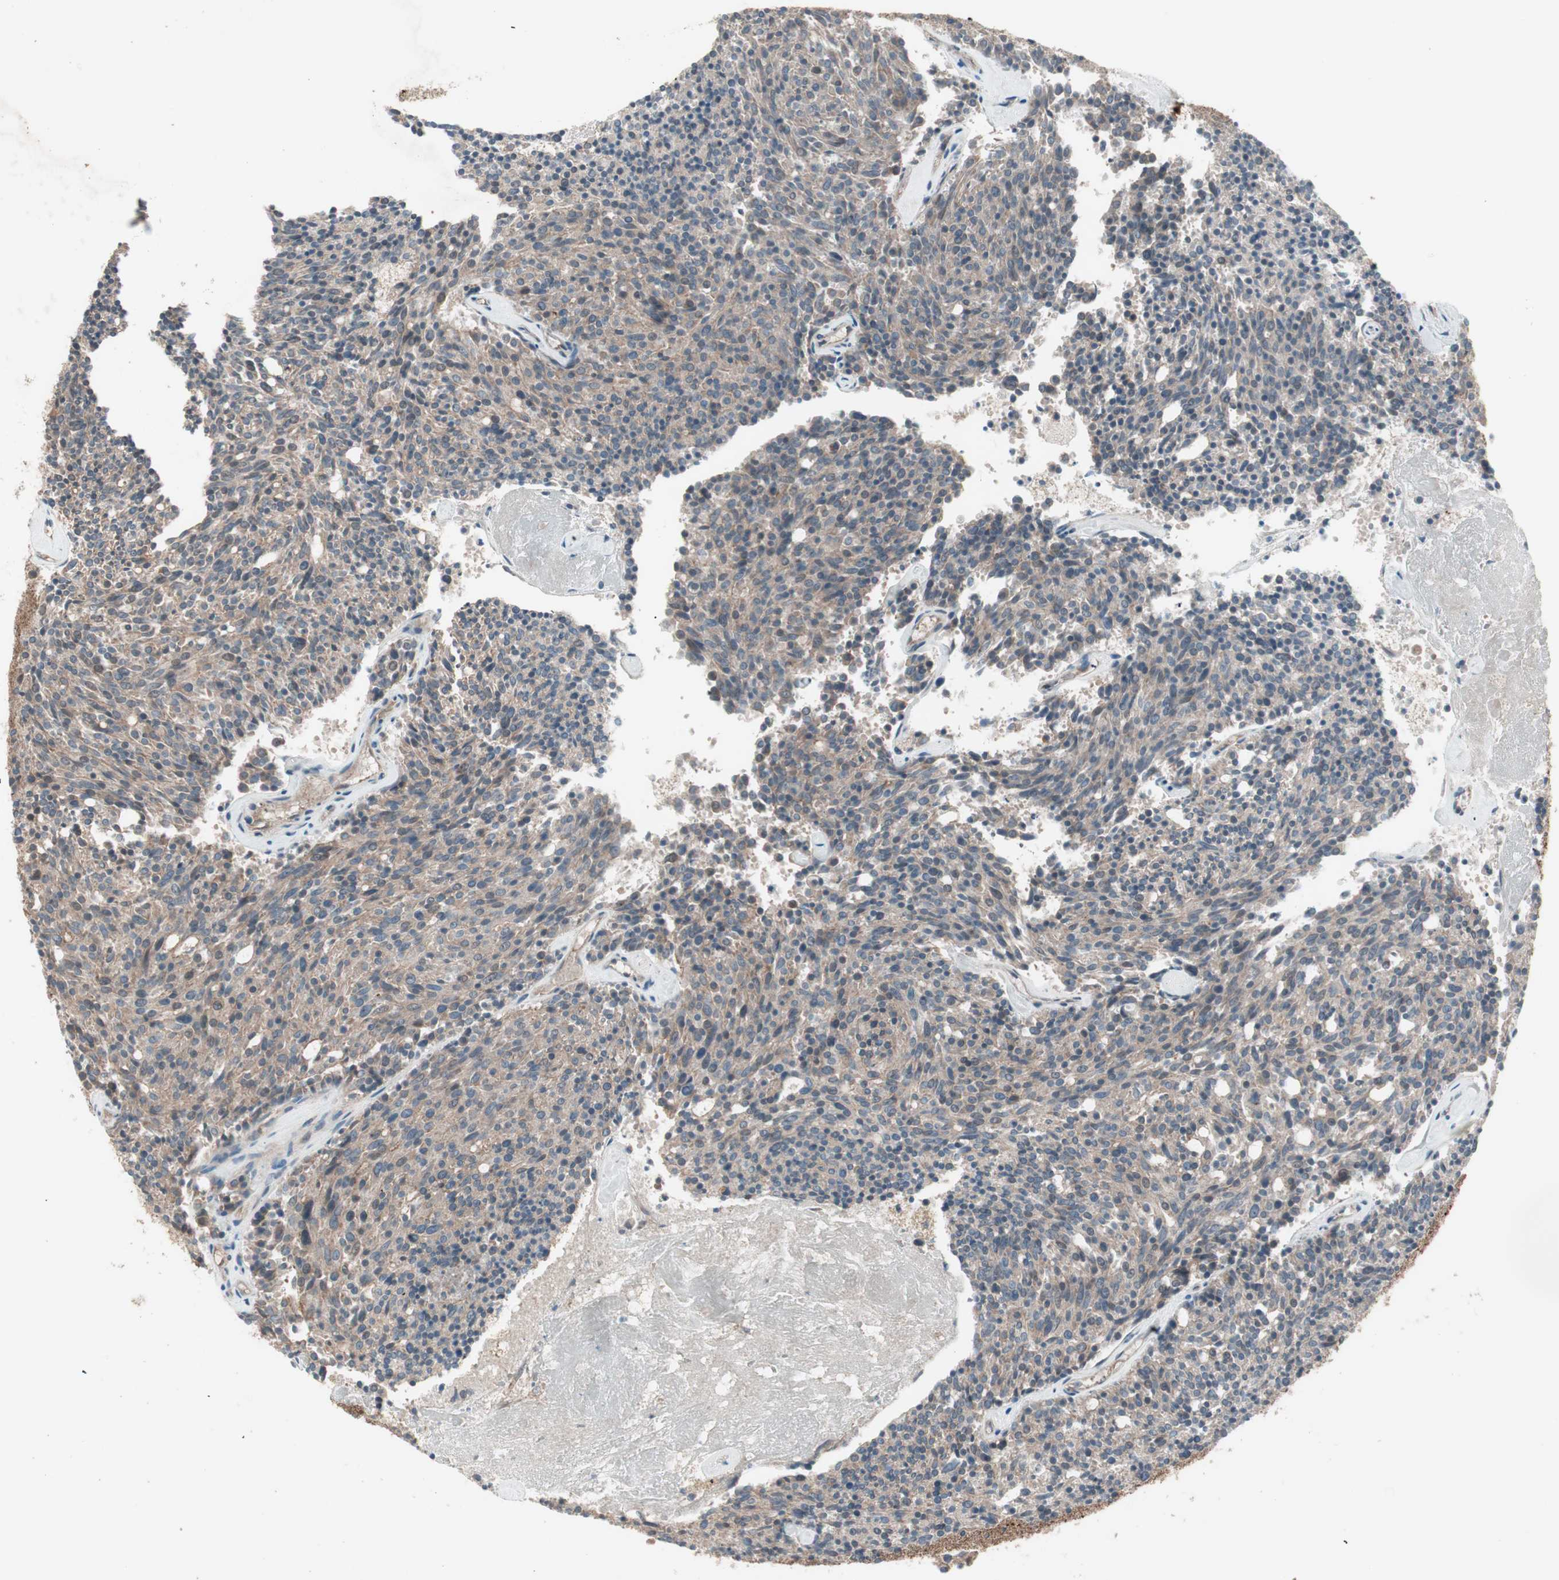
{"staining": {"intensity": "moderate", "quantity": ">75%", "location": "cytoplasmic/membranous"}, "tissue": "carcinoid", "cell_type": "Tumor cells", "image_type": "cancer", "snomed": [{"axis": "morphology", "description": "Carcinoid, malignant, NOS"}, {"axis": "topography", "description": "Pancreas"}], "caption": "Carcinoid stained with DAB (3,3'-diaminobenzidine) immunohistochemistry (IHC) reveals medium levels of moderate cytoplasmic/membranous expression in about >75% of tumor cells.", "gene": "TFPI", "patient": {"sex": "female", "age": 54}}